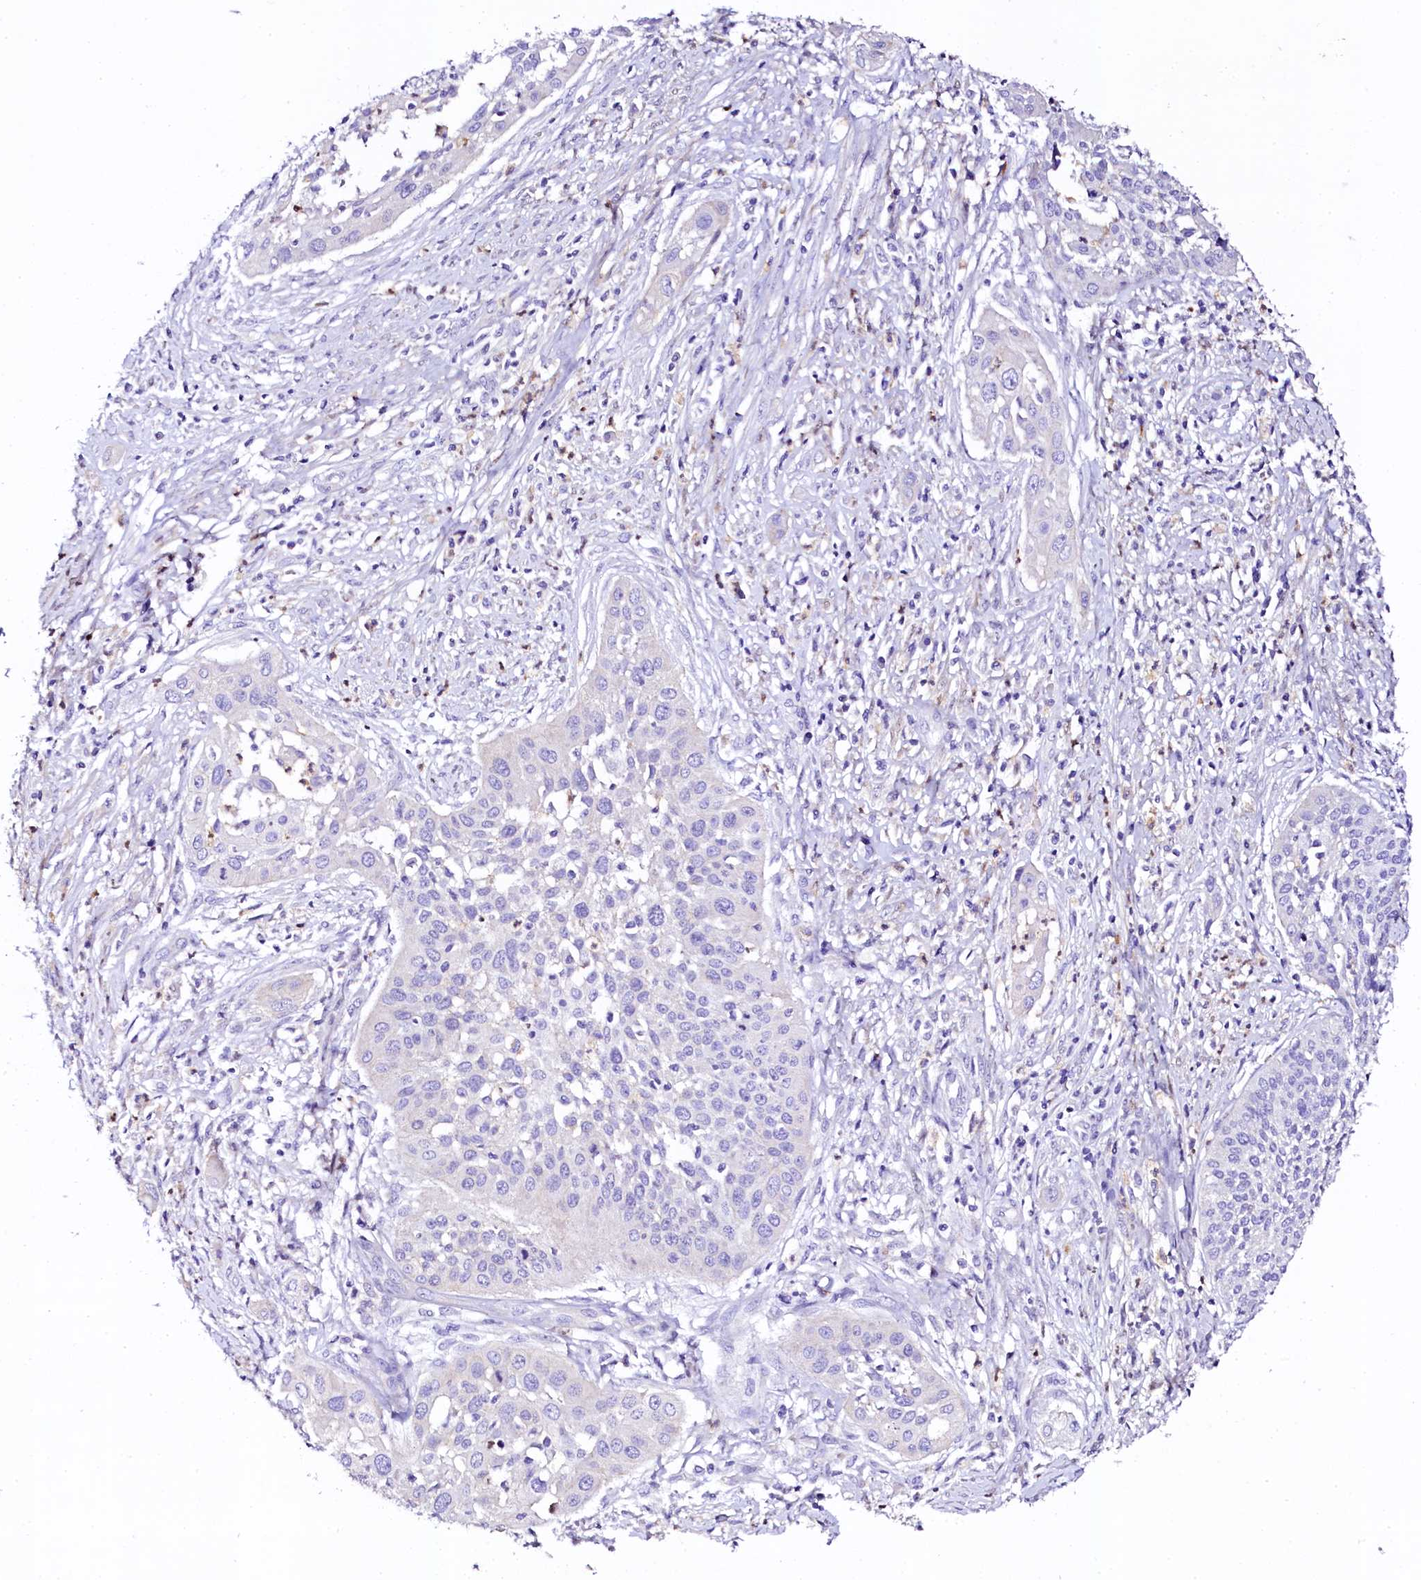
{"staining": {"intensity": "negative", "quantity": "none", "location": "none"}, "tissue": "cervical cancer", "cell_type": "Tumor cells", "image_type": "cancer", "snomed": [{"axis": "morphology", "description": "Squamous cell carcinoma, NOS"}, {"axis": "topography", "description": "Cervix"}], "caption": "DAB immunohistochemical staining of human cervical squamous cell carcinoma demonstrates no significant expression in tumor cells.", "gene": "NAA16", "patient": {"sex": "female", "age": 34}}